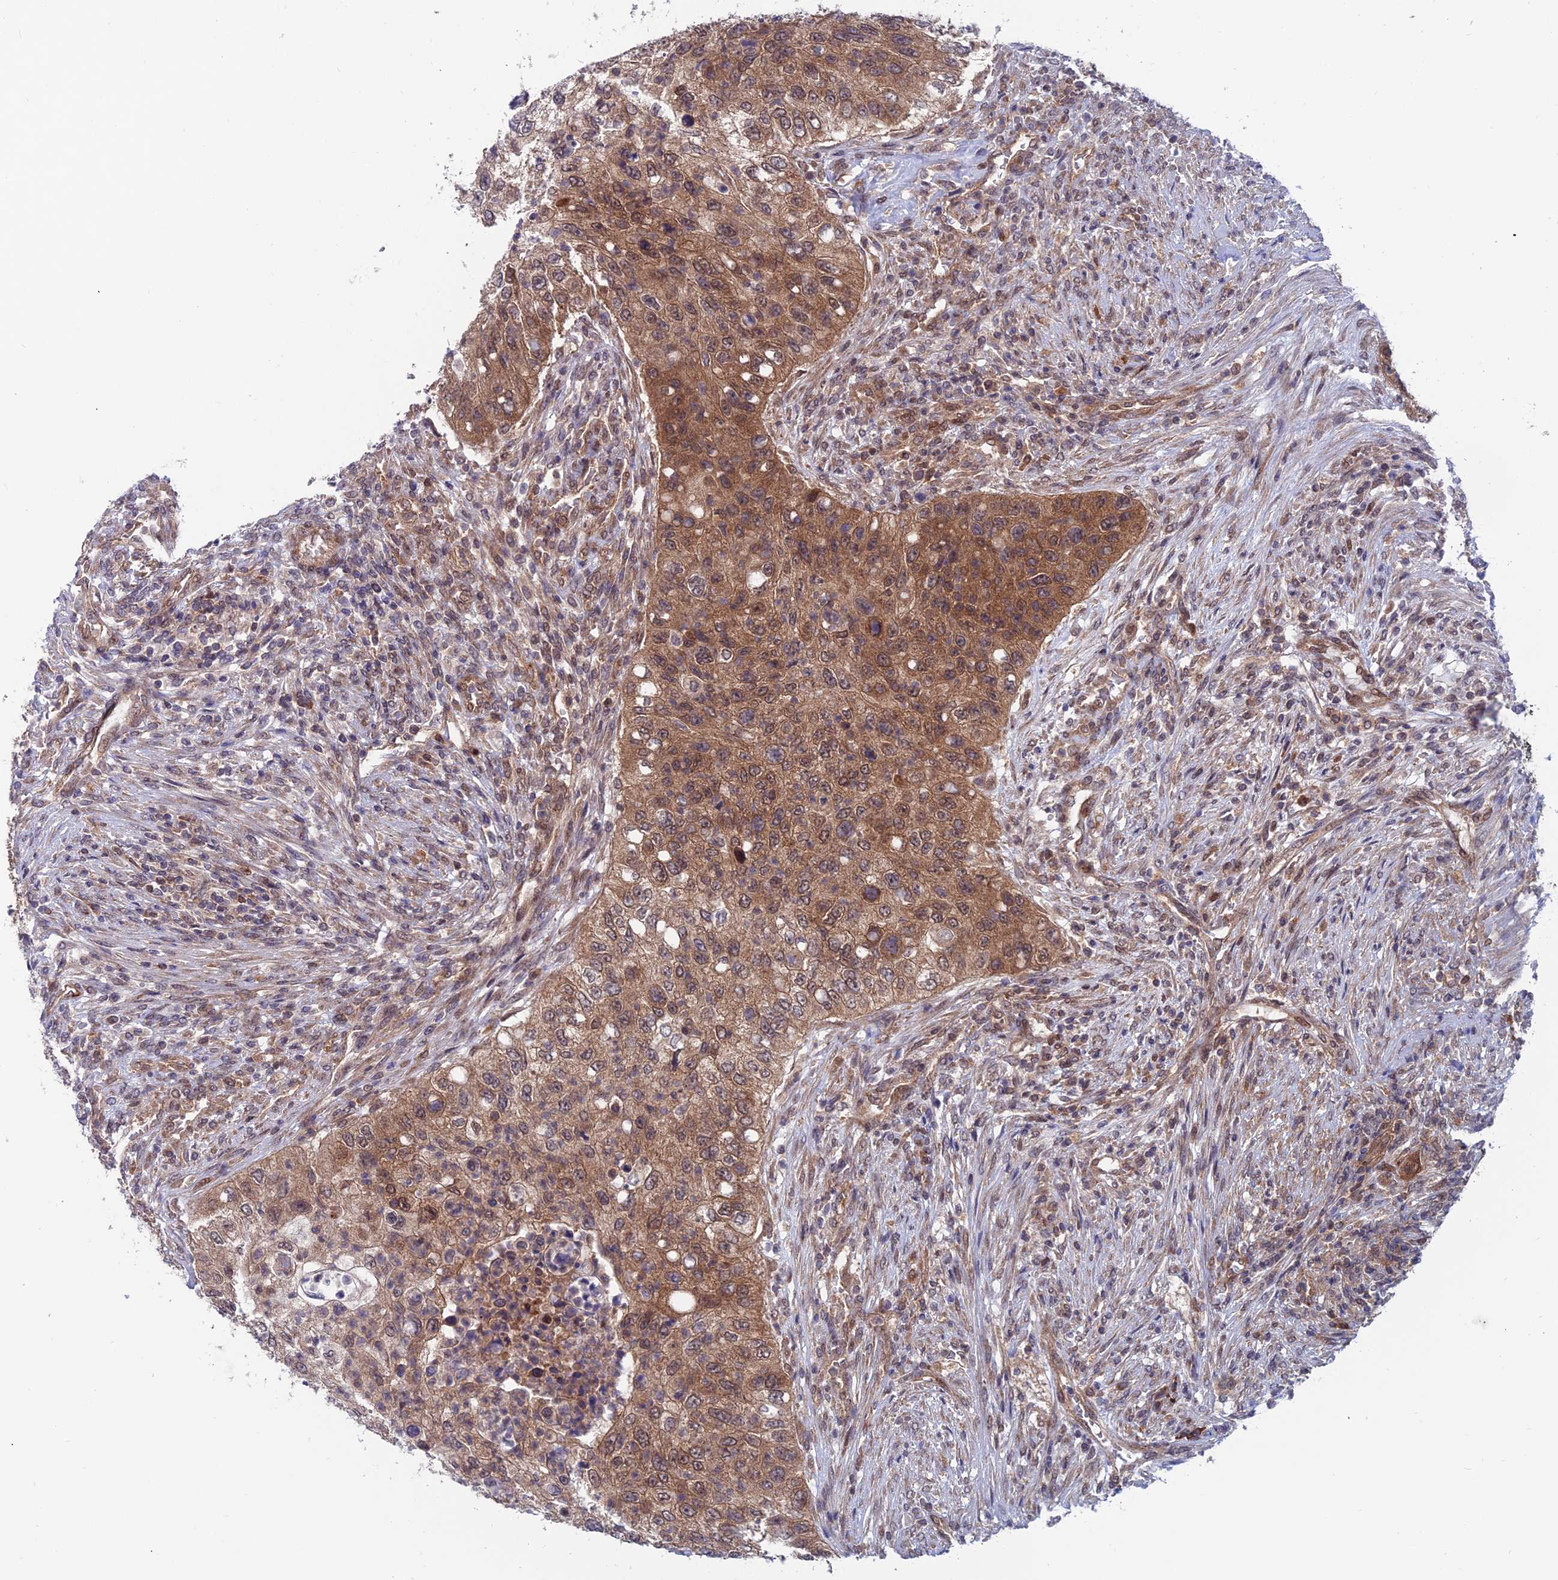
{"staining": {"intensity": "moderate", "quantity": ">75%", "location": "cytoplasmic/membranous,nuclear"}, "tissue": "urothelial cancer", "cell_type": "Tumor cells", "image_type": "cancer", "snomed": [{"axis": "morphology", "description": "Urothelial carcinoma, High grade"}, {"axis": "topography", "description": "Urinary bladder"}], "caption": "Protein expression by immunohistochemistry shows moderate cytoplasmic/membranous and nuclear positivity in approximately >75% of tumor cells in urothelial carcinoma (high-grade). Using DAB (brown) and hematoxylin (blue) stains, captured at high magnification using brightfield microscopy.", "gene": "IGBP1", "patient": {"sex": "female", "age": 60}}